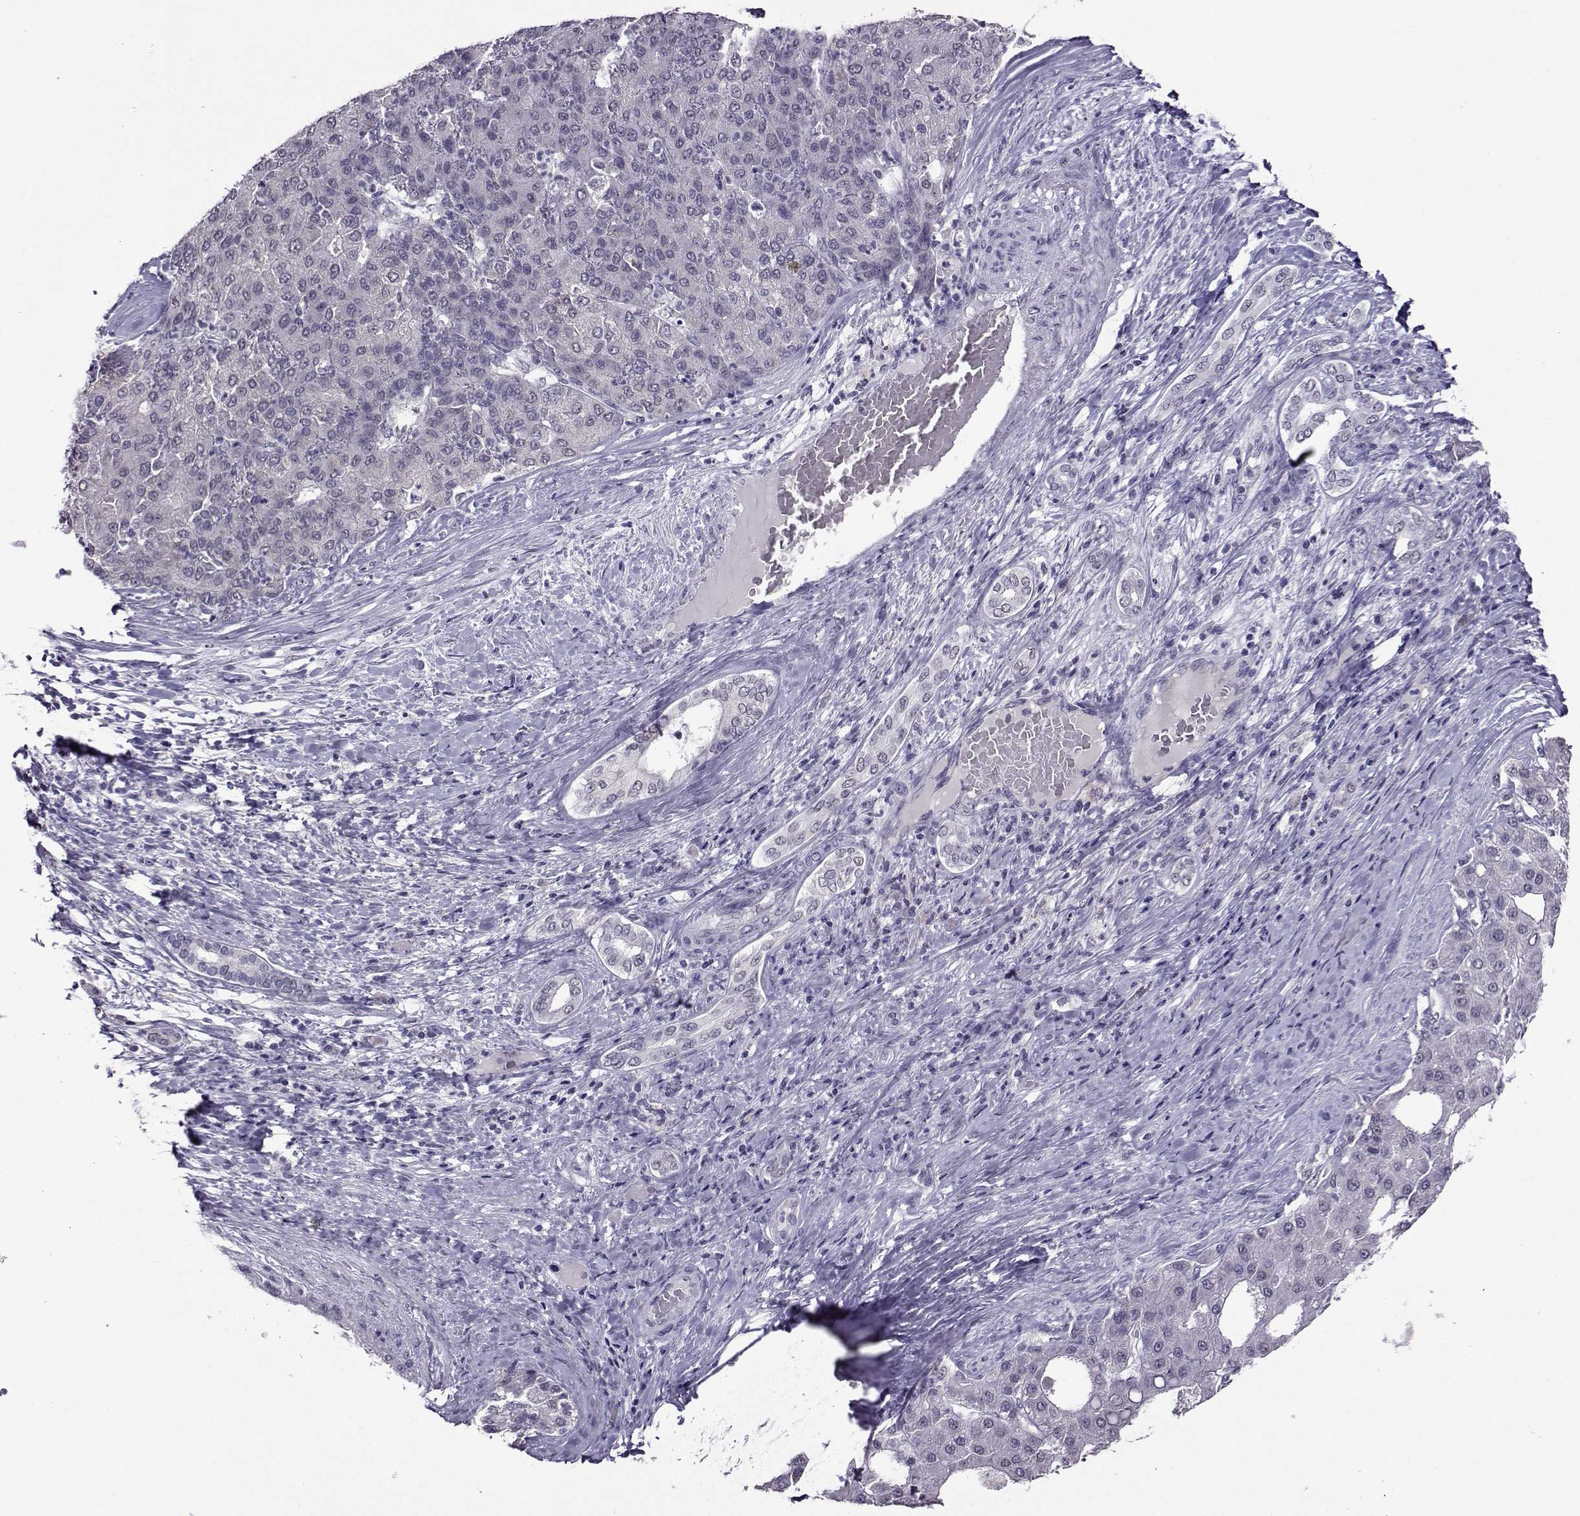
{"staining": {"intensity": "negative", "quantity": "none", "location": "none"}, "tissue": "liver cancer", "cell_type": "Tumor cells", "image_type": "cancer", "snomed": [{"axis": "morphology", "description": "Carcinoma, Hepatocellular, NOS"}, {"axis": "topography", "description": "Liver"}], "caption": "The photomicrograph demonstrates no significant staining in tumor cells of liver hepatocellular carcinoma.", "gene": "DDX20", "patient": {"sex": "male", "age": 65}}